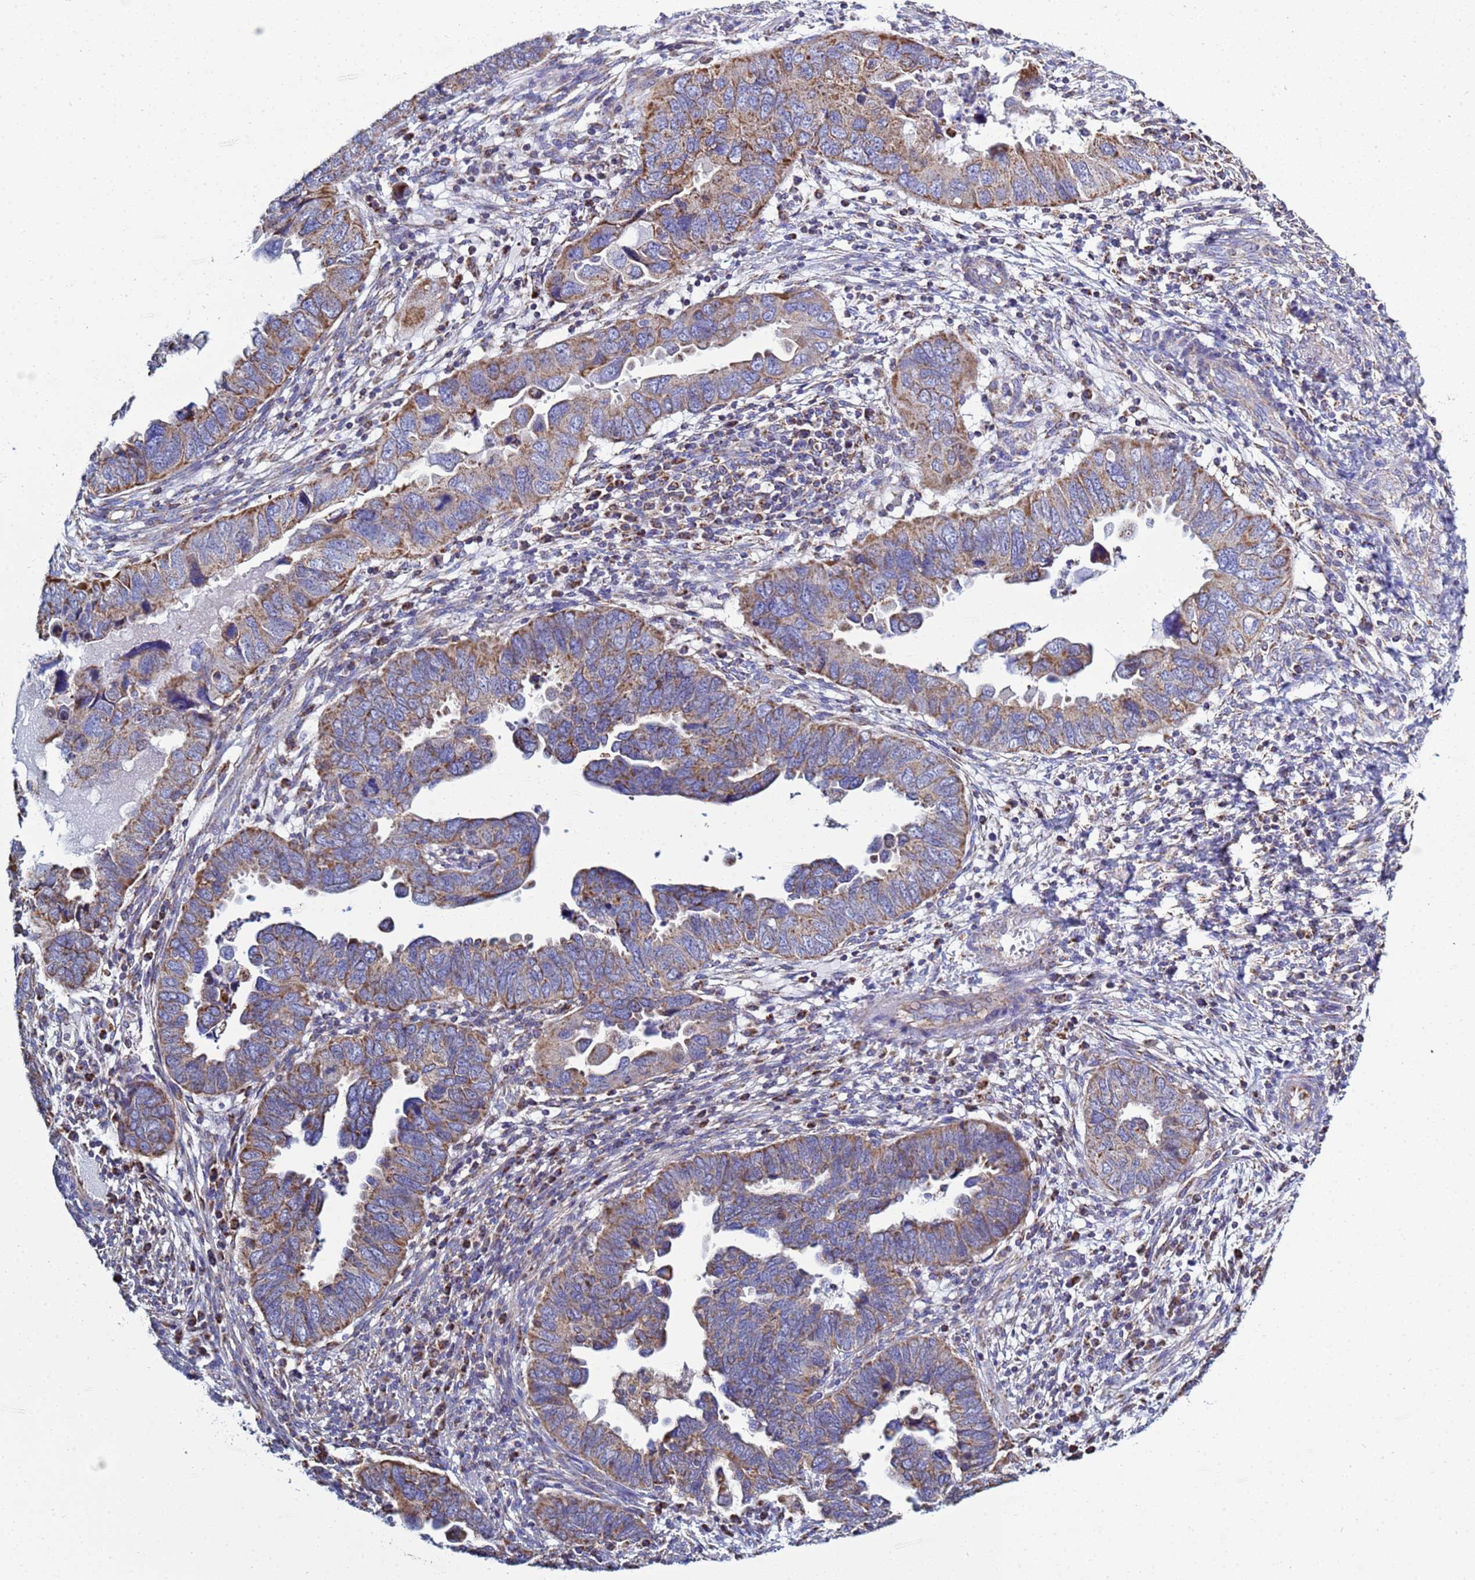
{"staining": {"intensity": "moderate", "quantity": ">75%", "location": "cytoplasmic/membranous"}, "tissue": "endometrial cancer", "cell_type": "Tumor cells", "image_type": "cancer", "snomed": [{"axis": "morphology", "description": "Adenocarcinoma, NOS"}, {"axis": "topography", "description": "Endometrium"}], "caption": "The immunohistochemical stain labels moderate cytoplasmic/membranous positivity in tumor cells of endometrial cancer (adenocarcinoma) tissue. (DAB = brown stain, brightfield microscopy at high magnification).", "gene": "COQ4", "patient": {"sex": "female", "age": 79}}